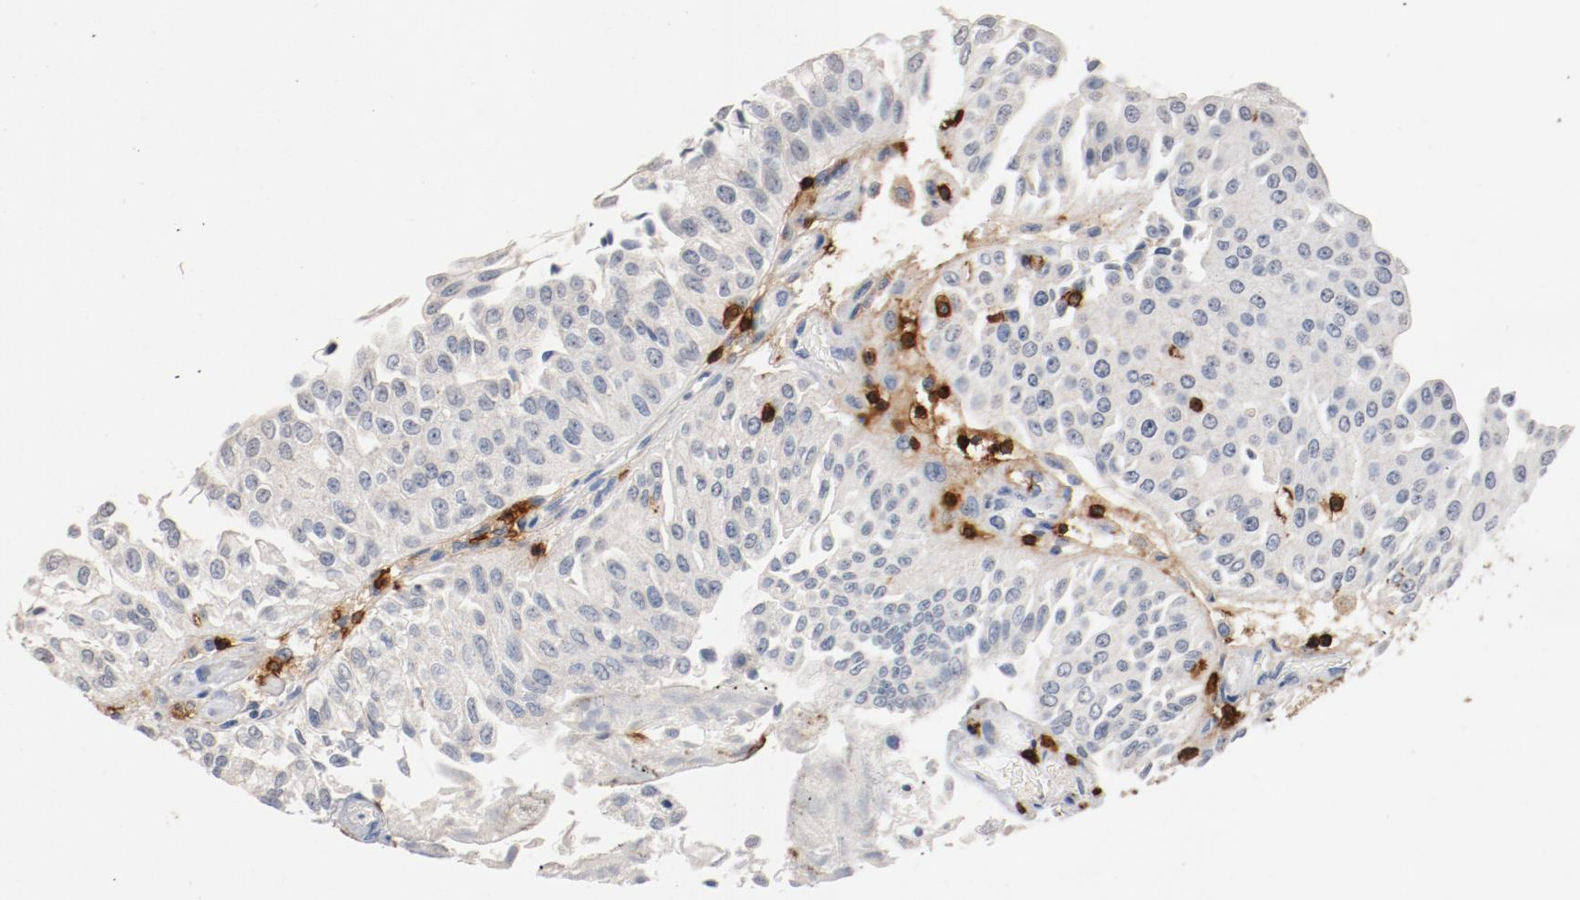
{"staining": {"intensity": "negative", "quantity": "none", "location": "none"}, "tissue": "urothelial cancer", "cell_type": "Tumor cells", "image_type": "cancer", "snomed": [{"axis": "morphology", "description": "Urothelial carcinoma, Low grade"}, {"axis": "topography", "description": "Urinary bladder"}], "caption": "DAB immunohistochemical staining of human urothelial carcinoma (low-grade) displays no significant positivity in tumor cells.", "gene": "CD247", "patient": {"sex": "male", "age": 86}}